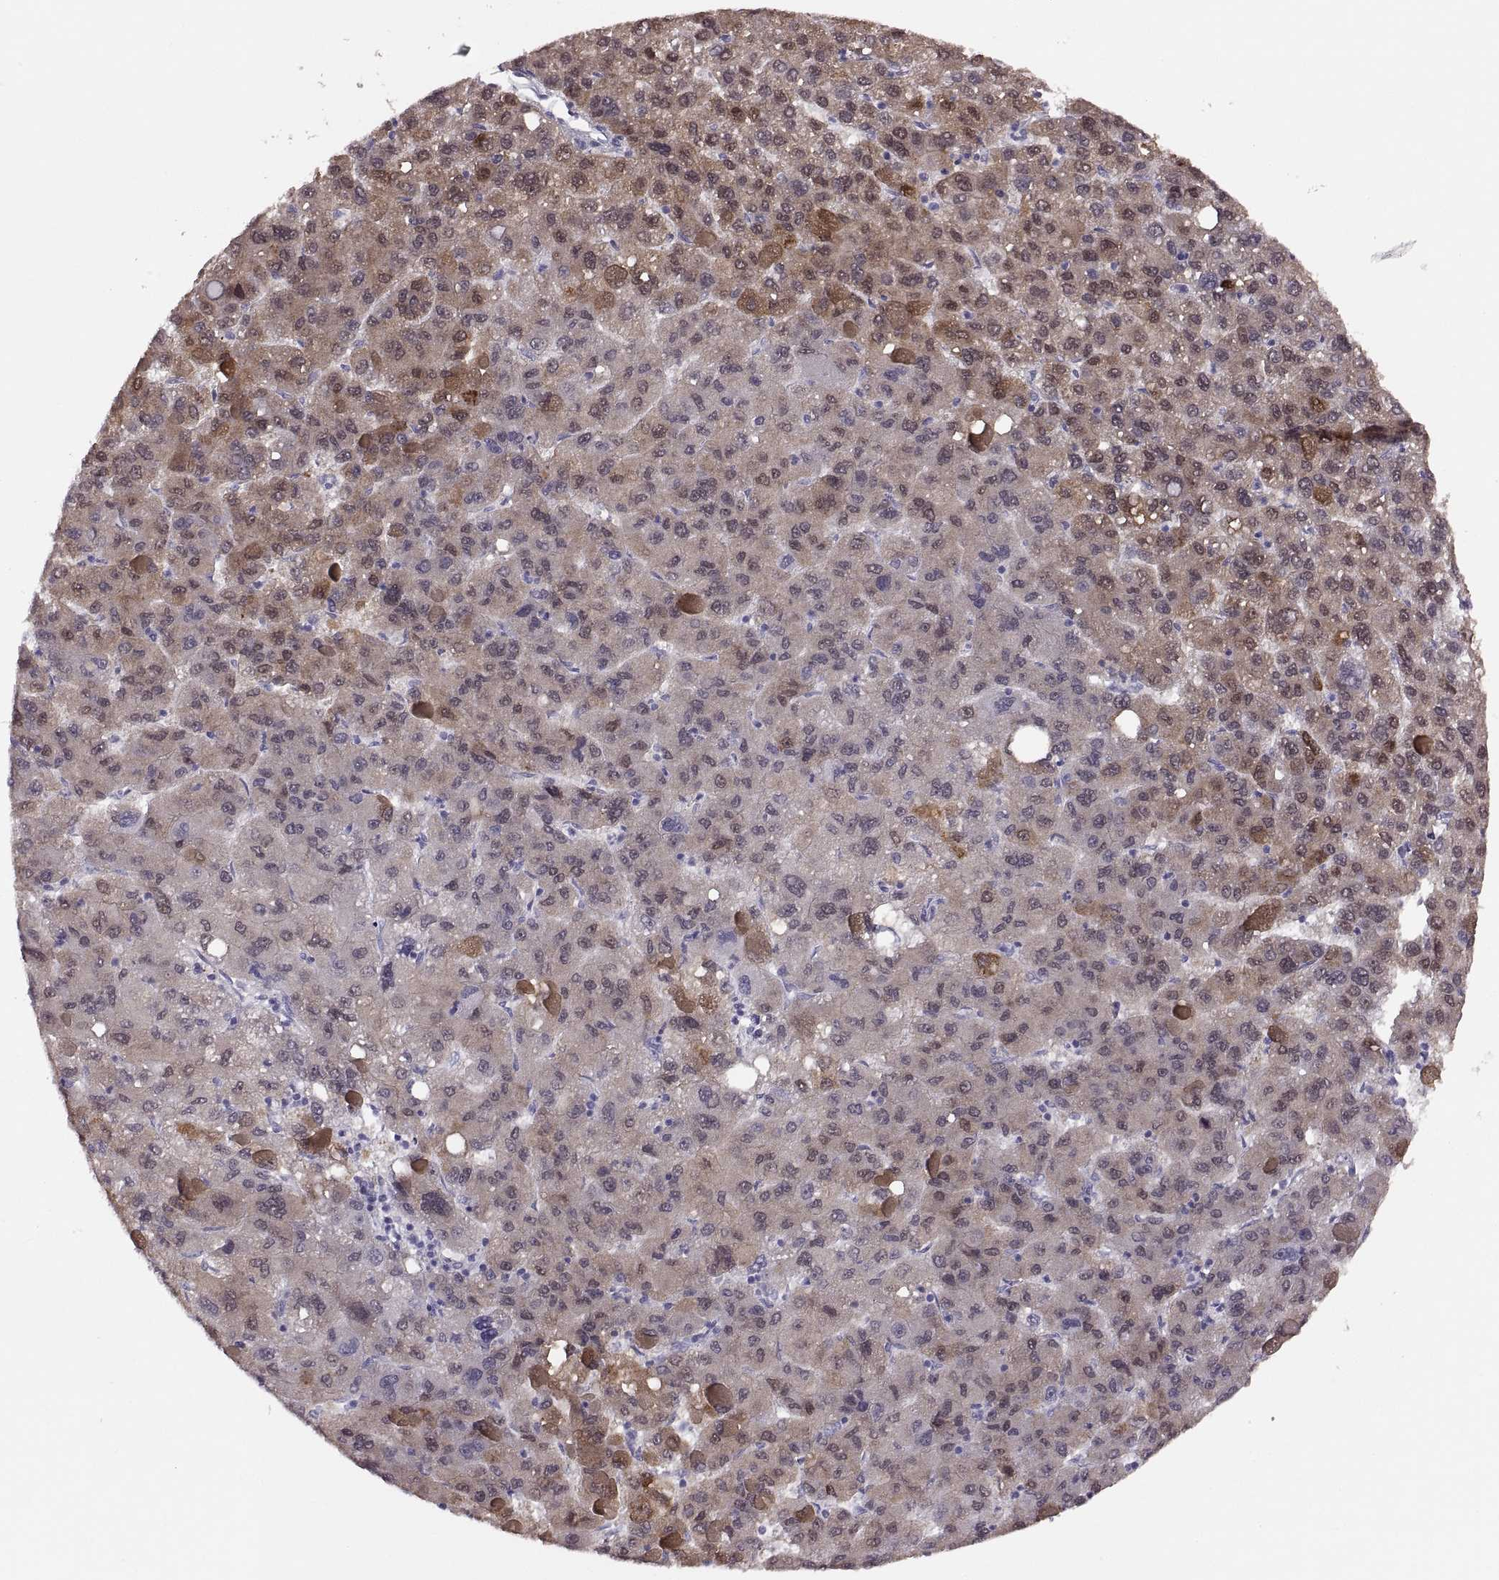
{"staining": {"intensity": "moderate", "quantity": "25%-75%", "location": "cytoplasmic/membranous"}, "tissue": "liver cancer", "cell_type": "Tumor cells", "image_type": "cancer", "snomed": [{"axis": "morphology", "description": "Carcinoma, Hepatocellular, NOS"}, {"axis": "topography", "description": "Liver"}], "caption": "Tumor cells display medium levels of moderate cytoplasmic/membranous positivity in approximately 25%-75% of cells in human hepatocellular carcinoma (liver).", "gene": "ADH6", "patient": {"sex": "female", "age": 82}}